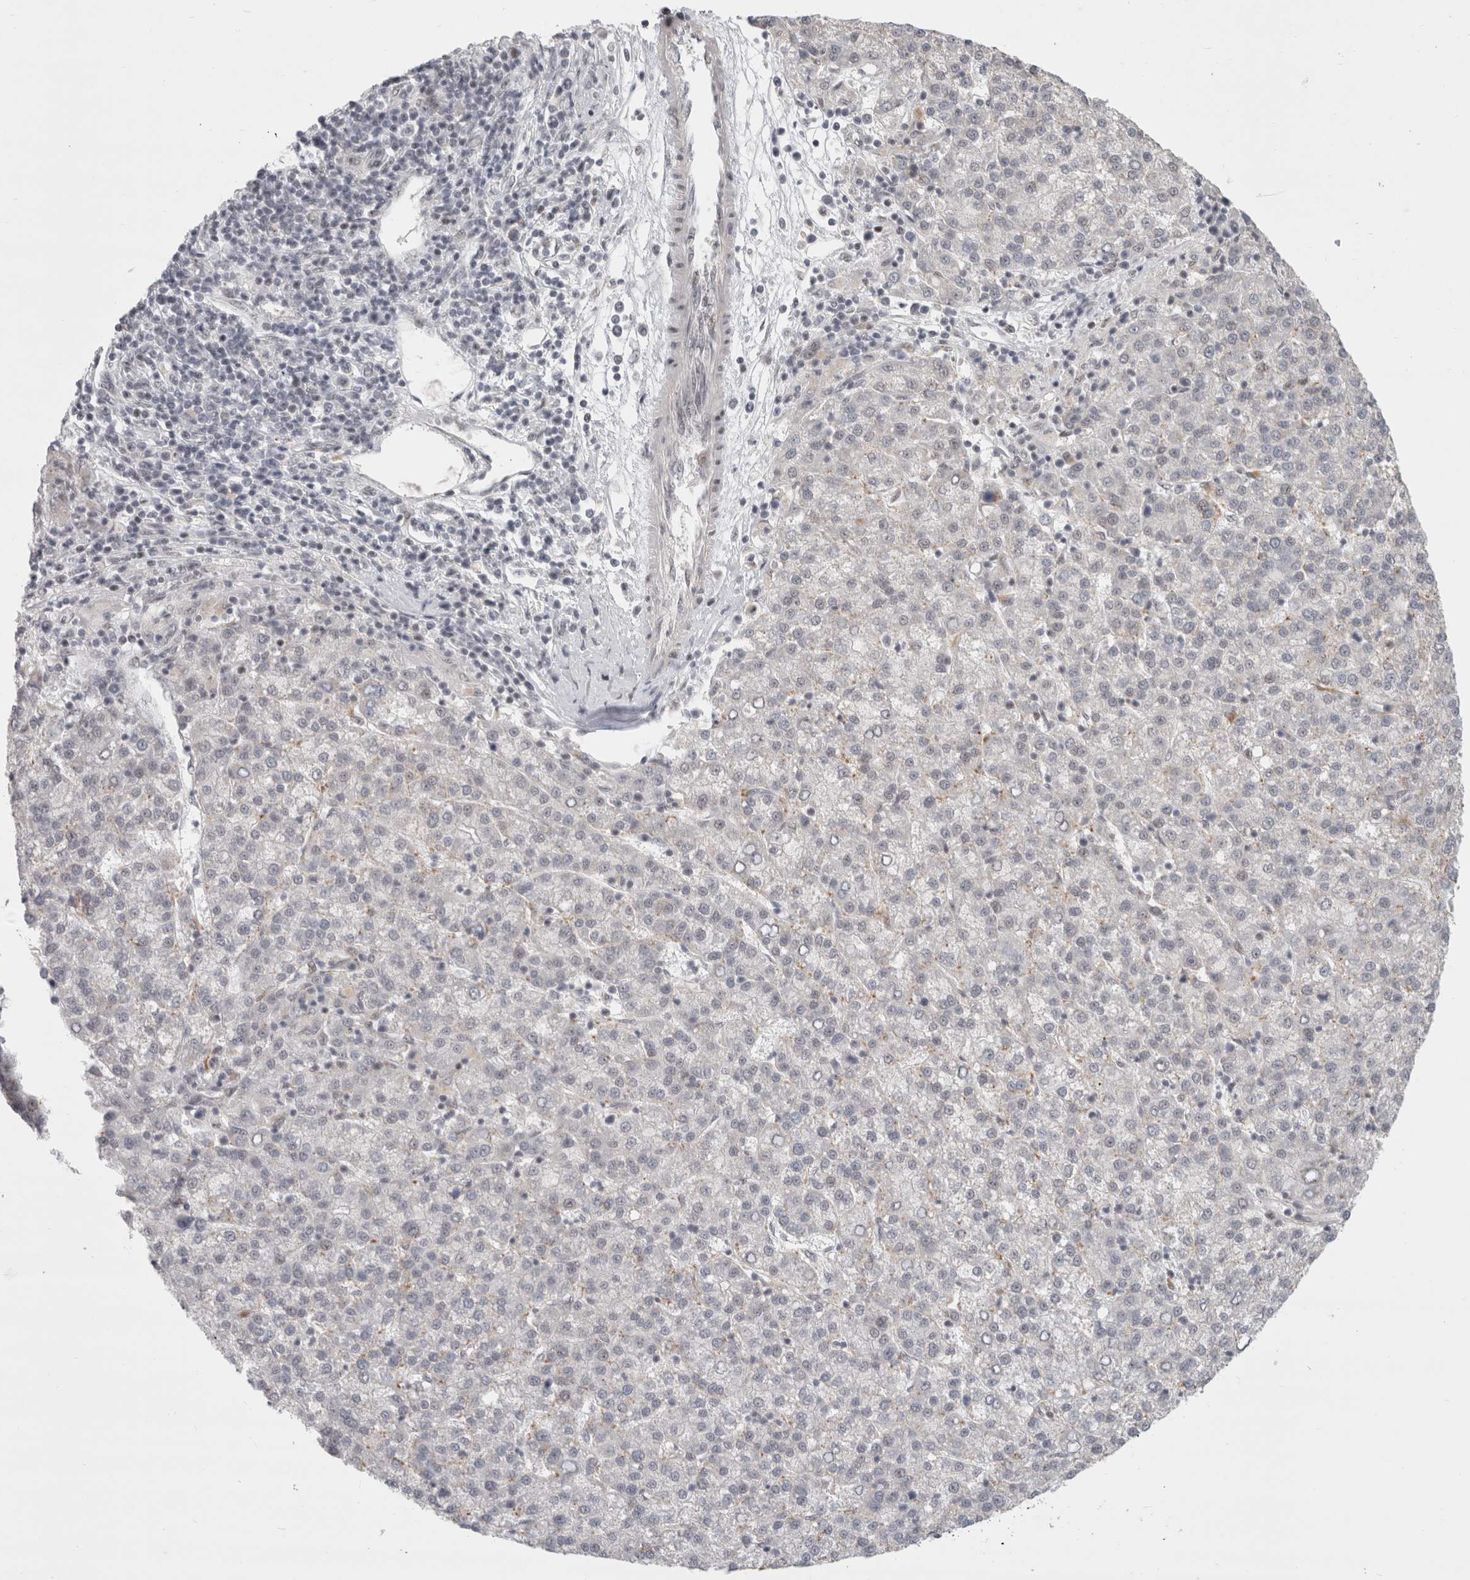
{"staining": {"intensity": "negative", "quantity": "none", "location": "none"}, "tissue": "liver cancer", "cell_type": "Tumor cells", "image_type": "cancer", "snomed": [{"axis": "morphology", "description": "Carcinoma, Hepatocellular, NOS"}, {"axis": "topography", "description": "Liver"}], "caption": "IHC histopathology image of hepatocellular carcinoma (liver) stained for a protein (brown), which shows no expression in tumor cells. (Stains: DAB immunohistochemistry (IHC) with hematoxylin counter stain, Microscopy: brightfield microscopy at high magnification).", "gene": "SENP6", "patient": {"sex": "female", "age": 58}}